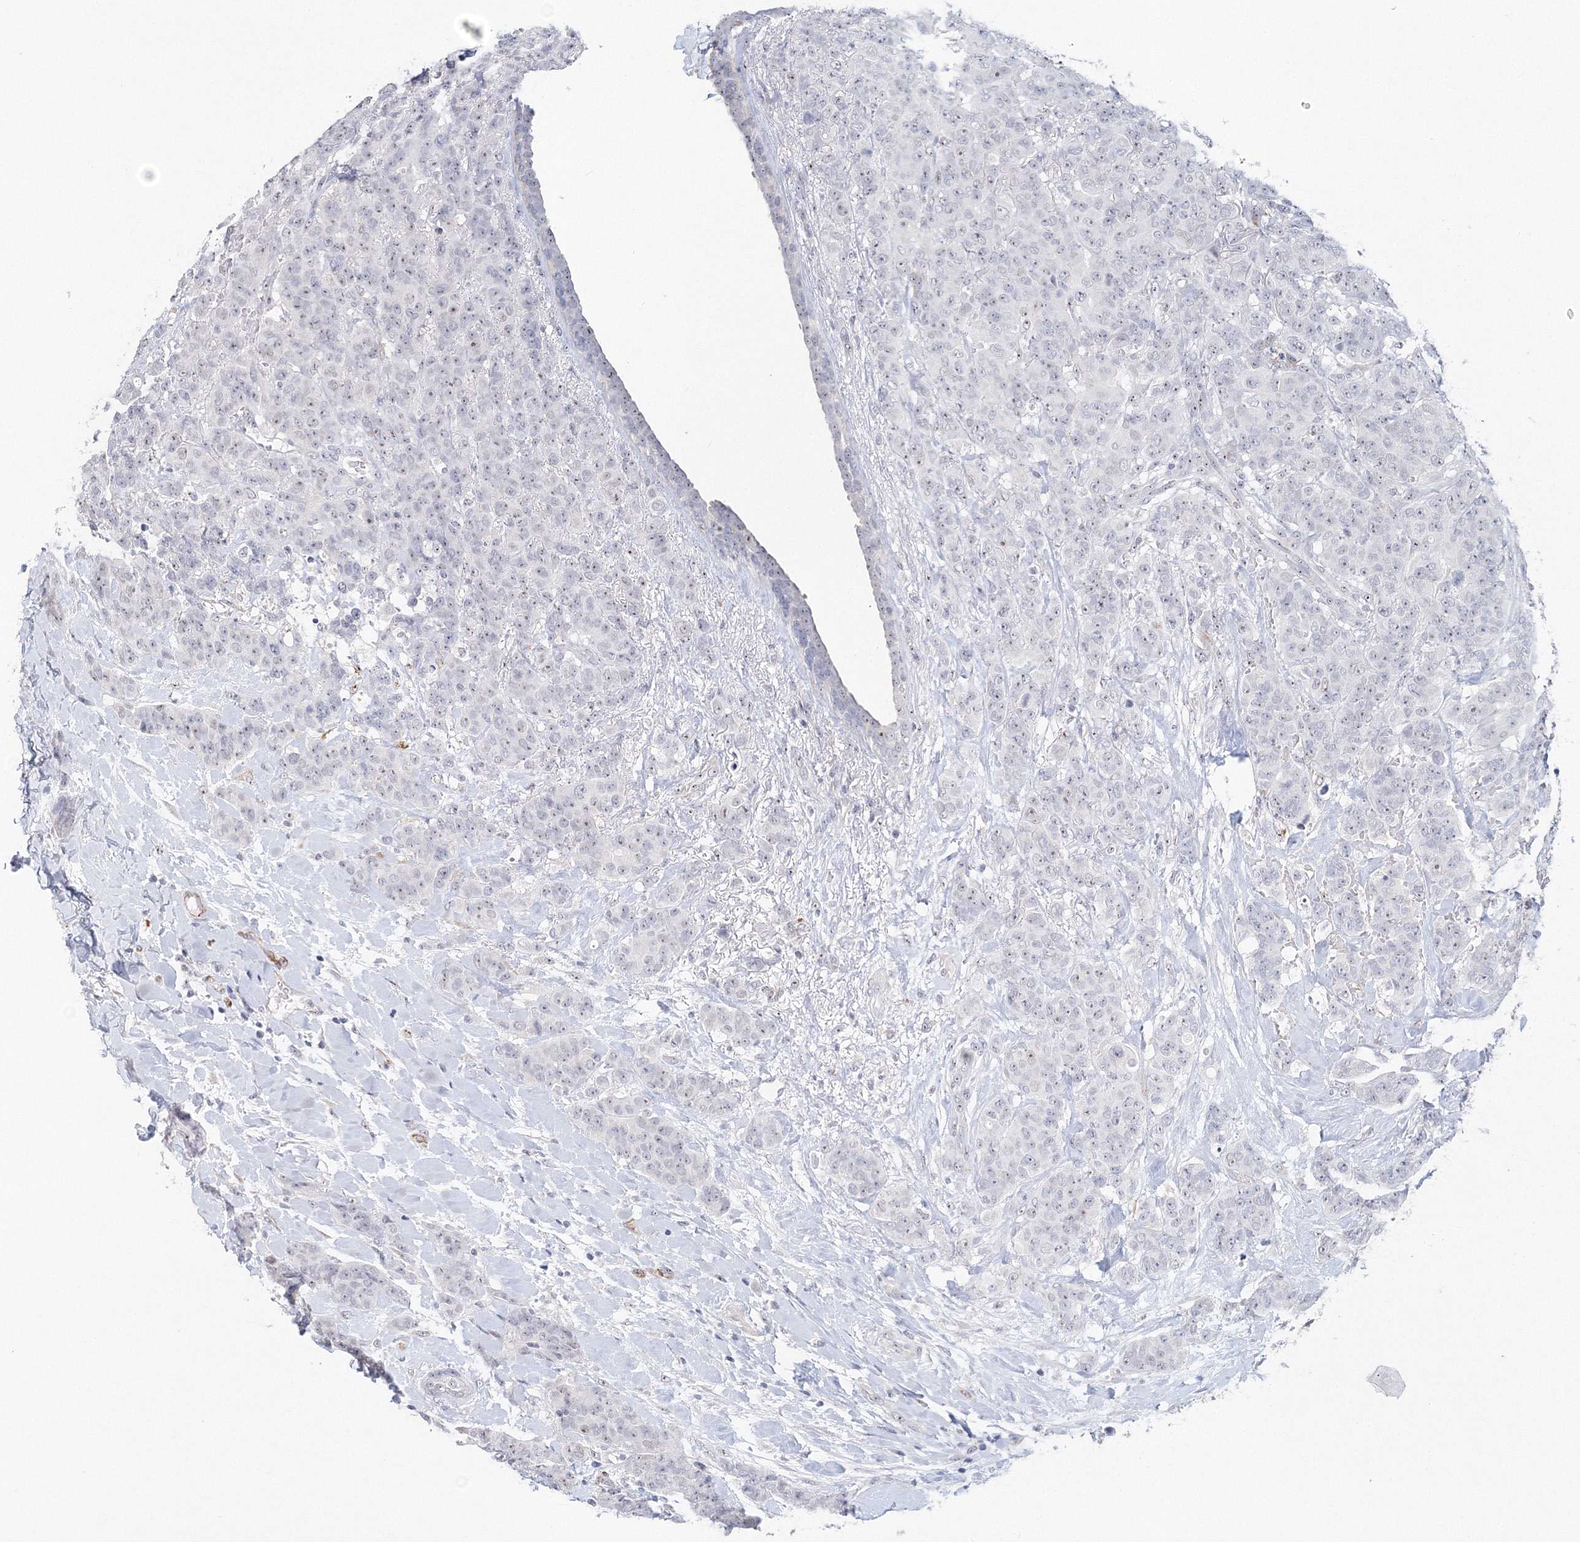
{"staining": {"intensity": "negative", "quantity": "none", "location": "none"}, "tissue": "breast cancer", "cell_type": "Tumor cells", "image_type": "cancer", "snomed": [{"axis": "morphology", "description": "Duct carcinoma"}, {"axis": "topography", "description": "Breast"}], "caption": "The histopathology image demonstrates no staining of tumor cells in infiltrating ductal carcinoma (breast). (Brightfield microscopy of DAB immunohistochemistry at high magnification).", "gene": "SIRT7", "patient": {"sex": "female", "age": 40}}